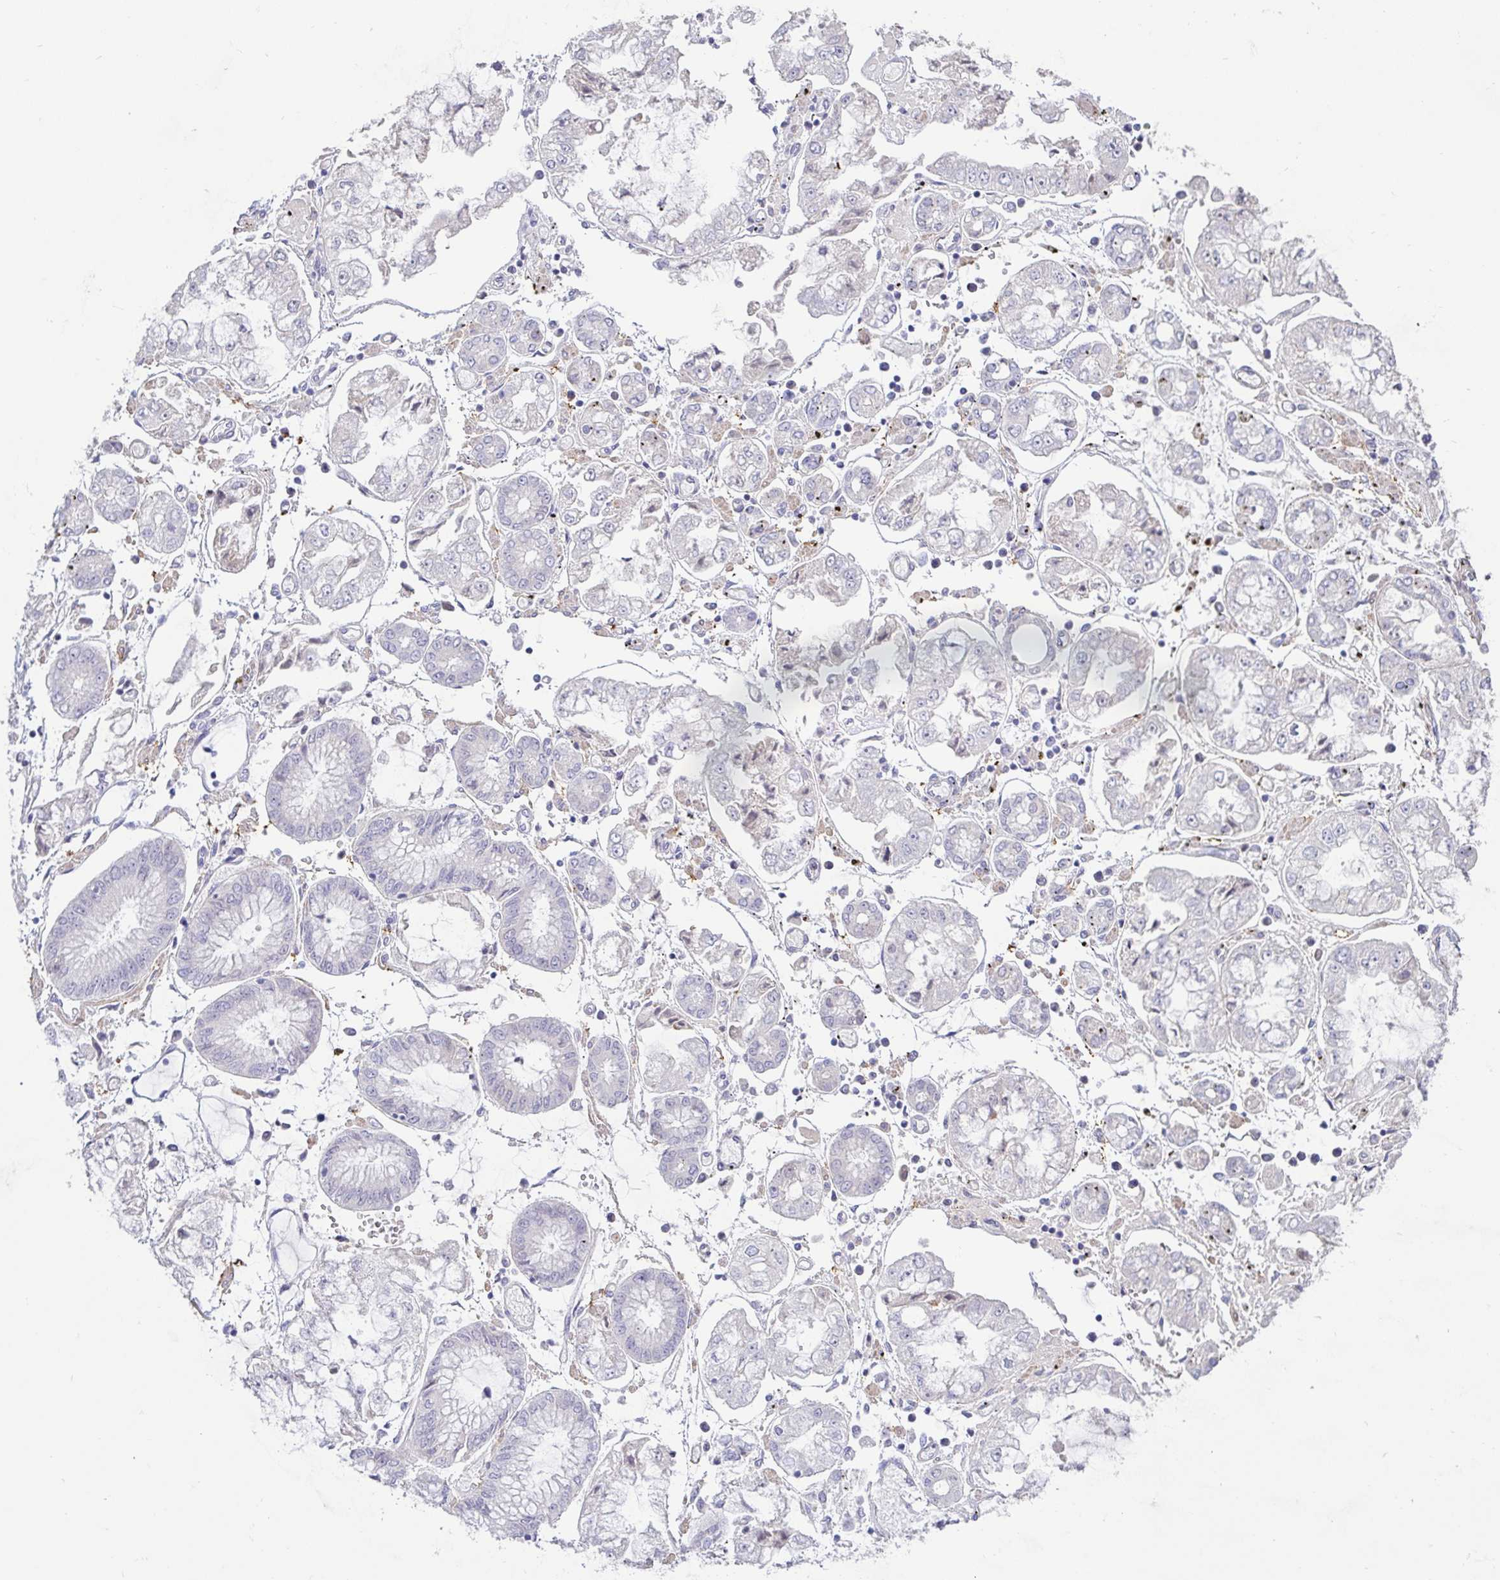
{"staining": {"intensity": "negative", "quantity": "none", "location": "none"}, "tissue": "stomach cancer", "cell_type": "Tumor cells", "image_type": "cancer", "snomed": [{"axis": "morphology", "description": "Adenocarcinoma, NOS"}, {"axis": "topography", "description": "Stomach"}], "caption": "Immunohistochemical staining of human stomach cancer exhibits no significant staining in tumor cells. Brightfield microscopy of immunohistochemistry stained with DAB (brown) and hematoxylin (blue), captured at high magnification.", "gene": "PYGM", "patient": {"sex": "male", "age": 76}}